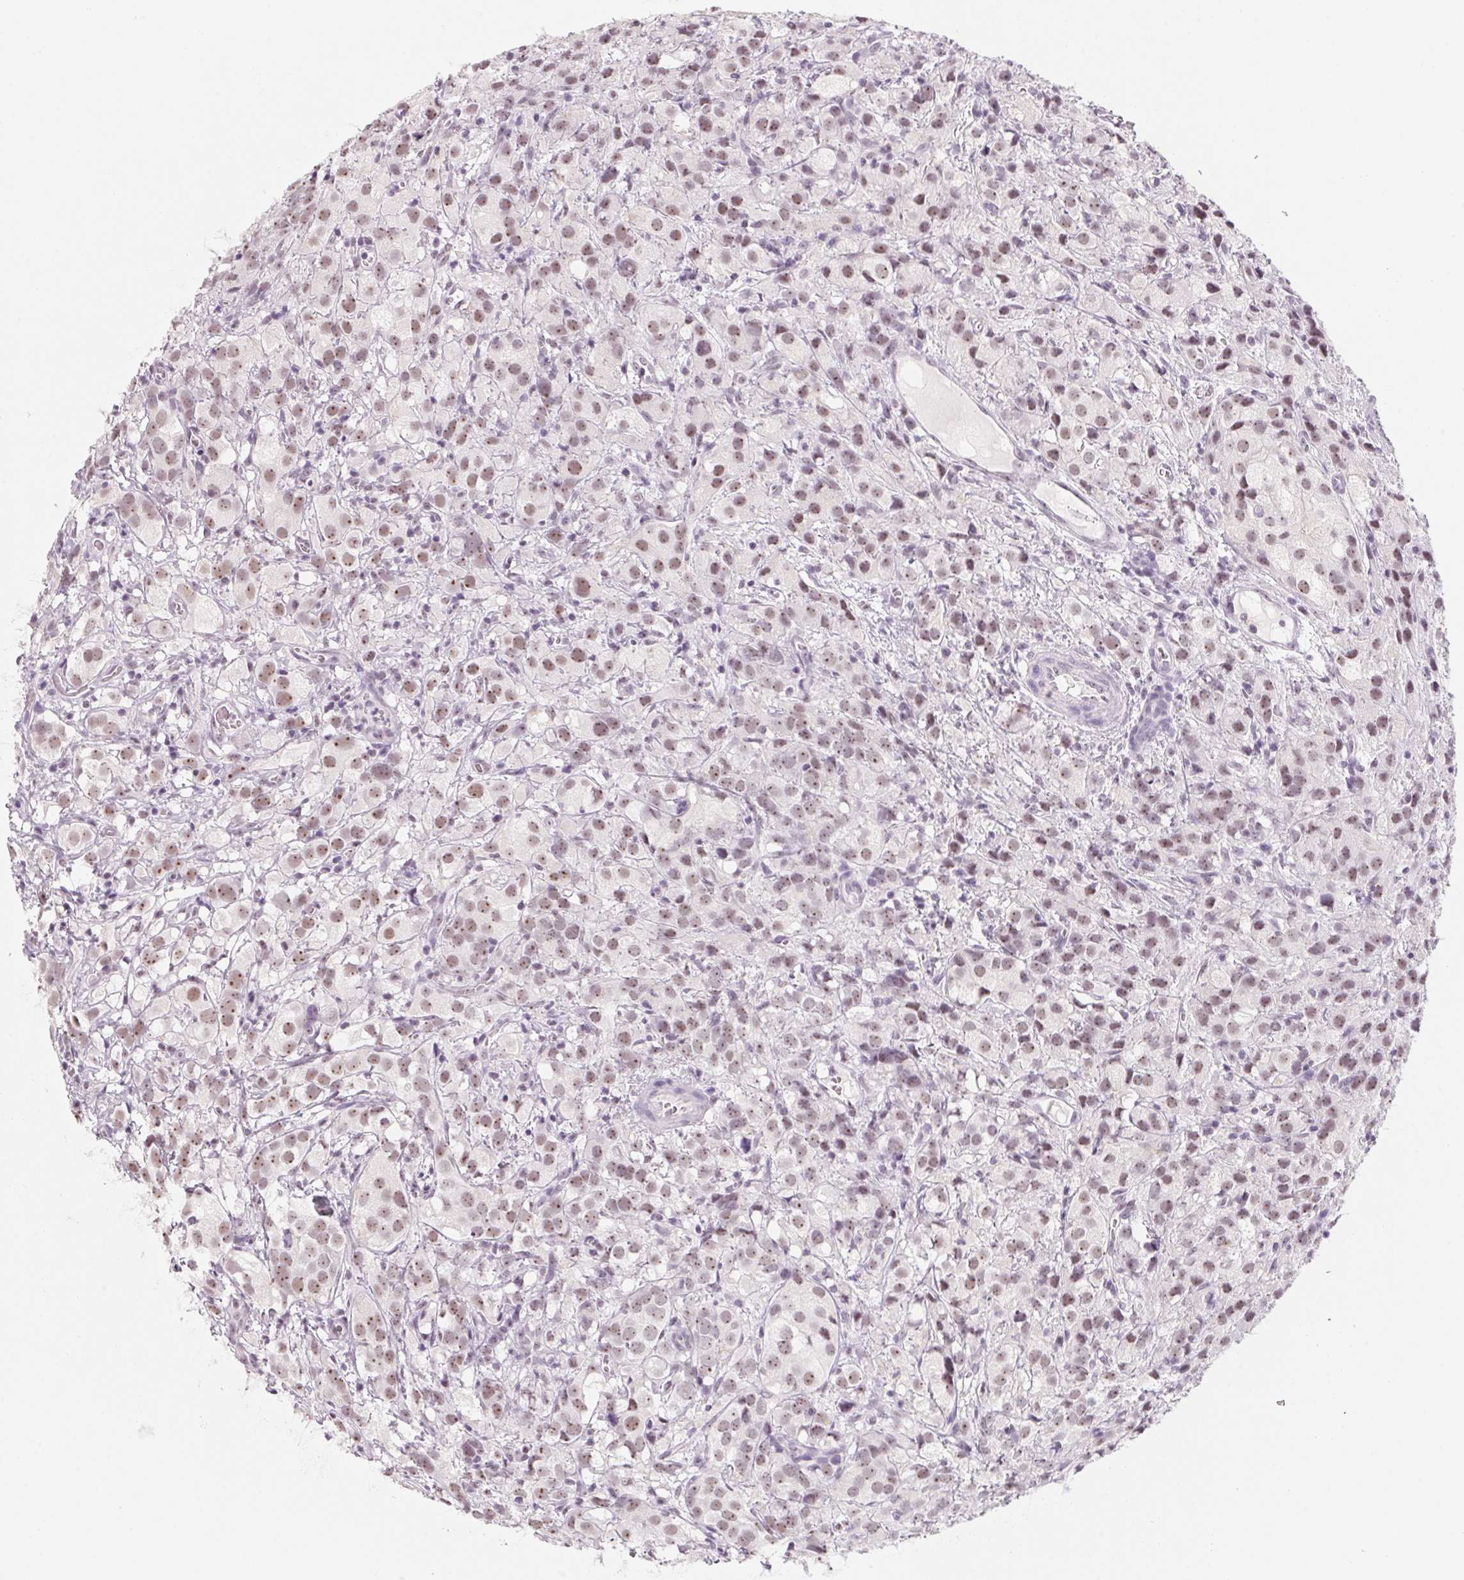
{"staining": {"intensity": "weak", "quantity": ">75%", "location": "nuclear"}, "tissue": "prostate cancer", "cell_type": "Tumor cells", "image_type": "cancer", "snomed": [{"axis": "morphology", "description": "Adenocarcinoma, High grade"}, {"axis": "topography", "description": "Prostate"}], "caption": "This image exhibits immunohistochemistry (IHC) staining of prostate cancer, with low weak nuclear expression in about >75% of tumor cells.", "gene": "ZIC4", "patient": {"sex": "male", "age": 86}}